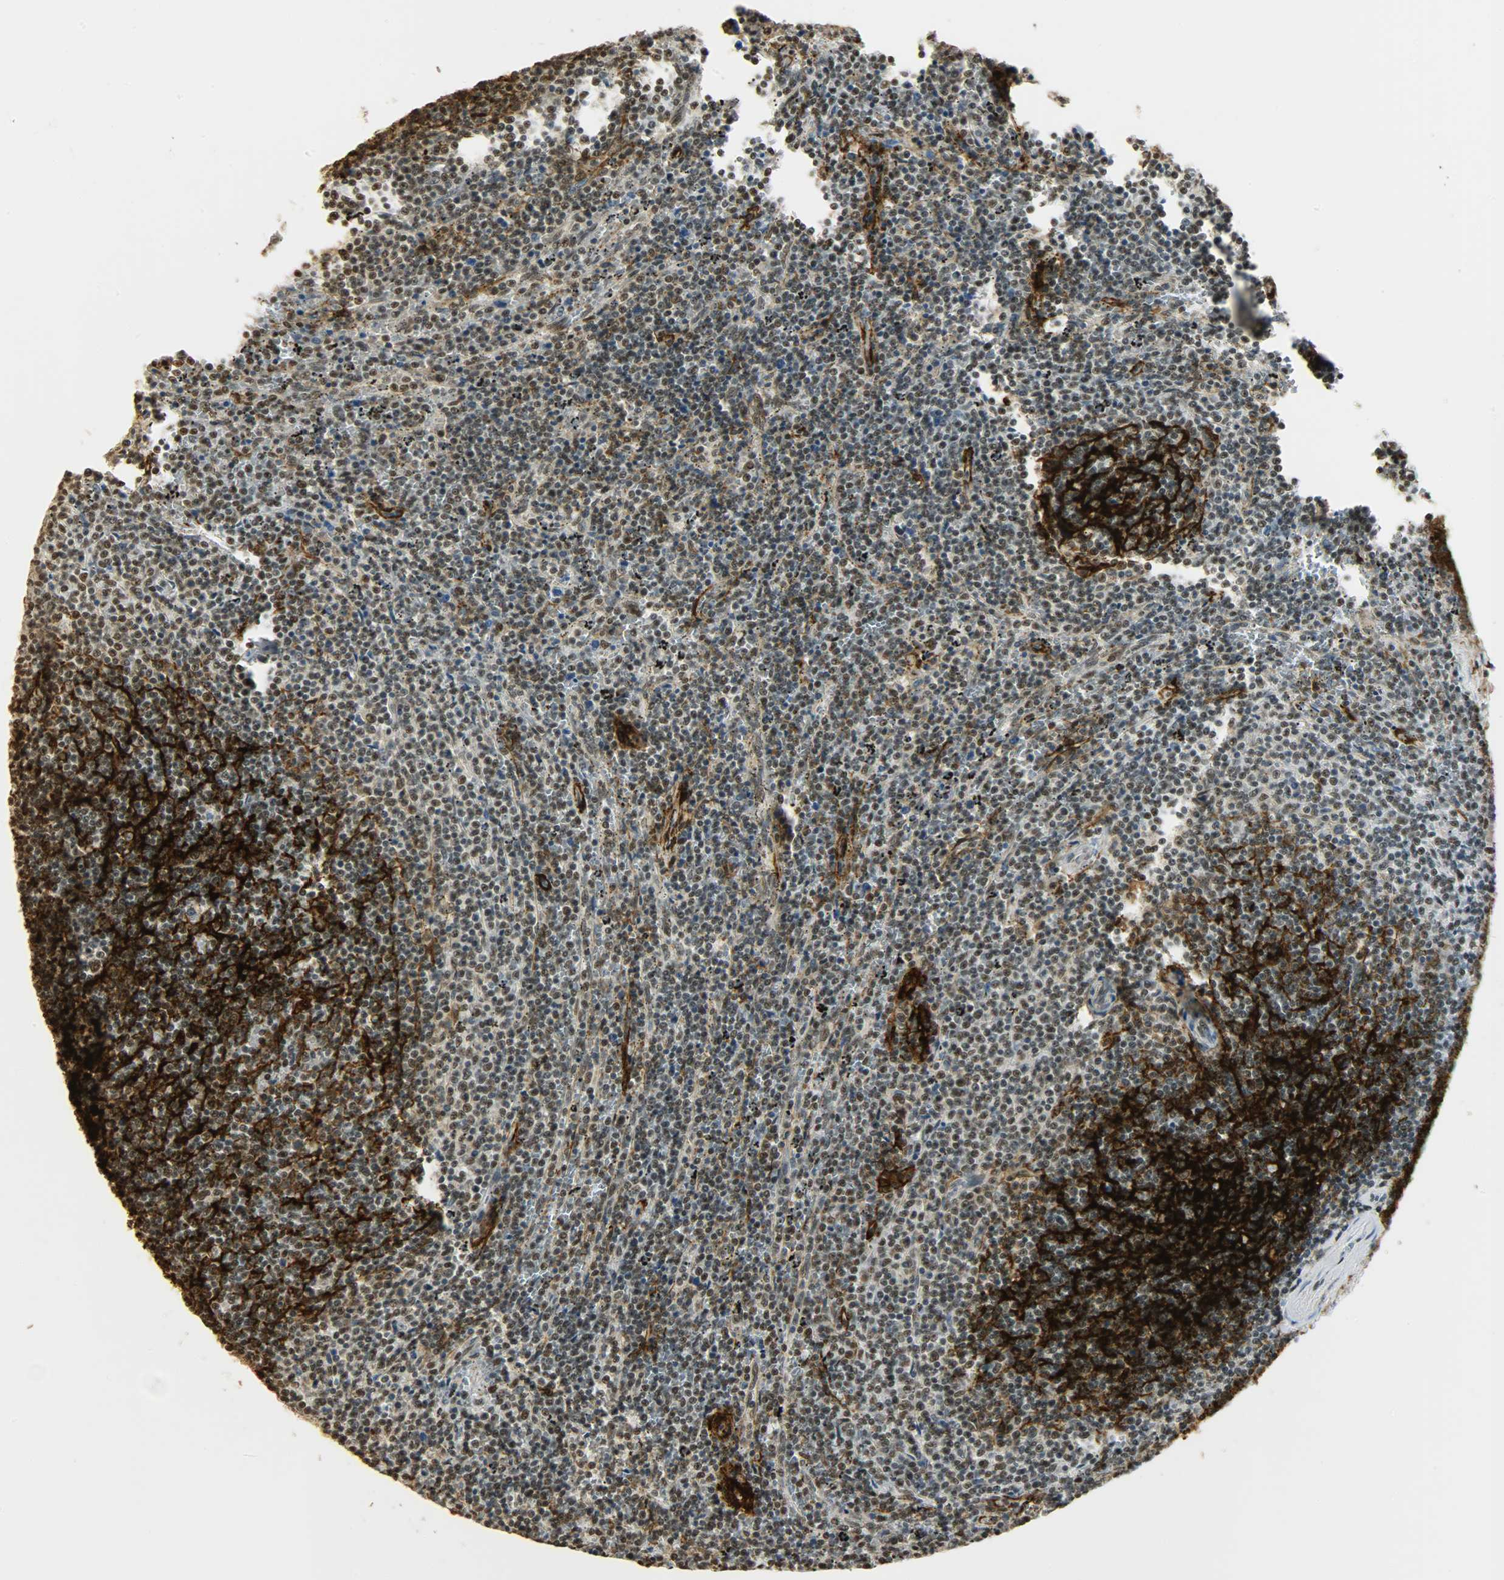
{"staining": {"intensity": "strong", "quantity": "25%-75%", "location": "cytoplasmic/membranous"}, "tissue": "lymphoma", "cell_type": "Tumor cells", "image_type": "cancer", "snomed": [{"axis": "morphology", "description": "Malignant lymphoma, non-Hodgkin's type, Low grade"}, {"axis": "topography", "description": "Spleen"}], "caption": "Lymphoma stained with immunohistochemistry (IHC) shows strong cytoplasmic/membranous staining in about 25%-75% of tumor cells. Nuclei are stained in blue.", "gene": "NGFR", "patient": {"sex": "female", "age": 50}}